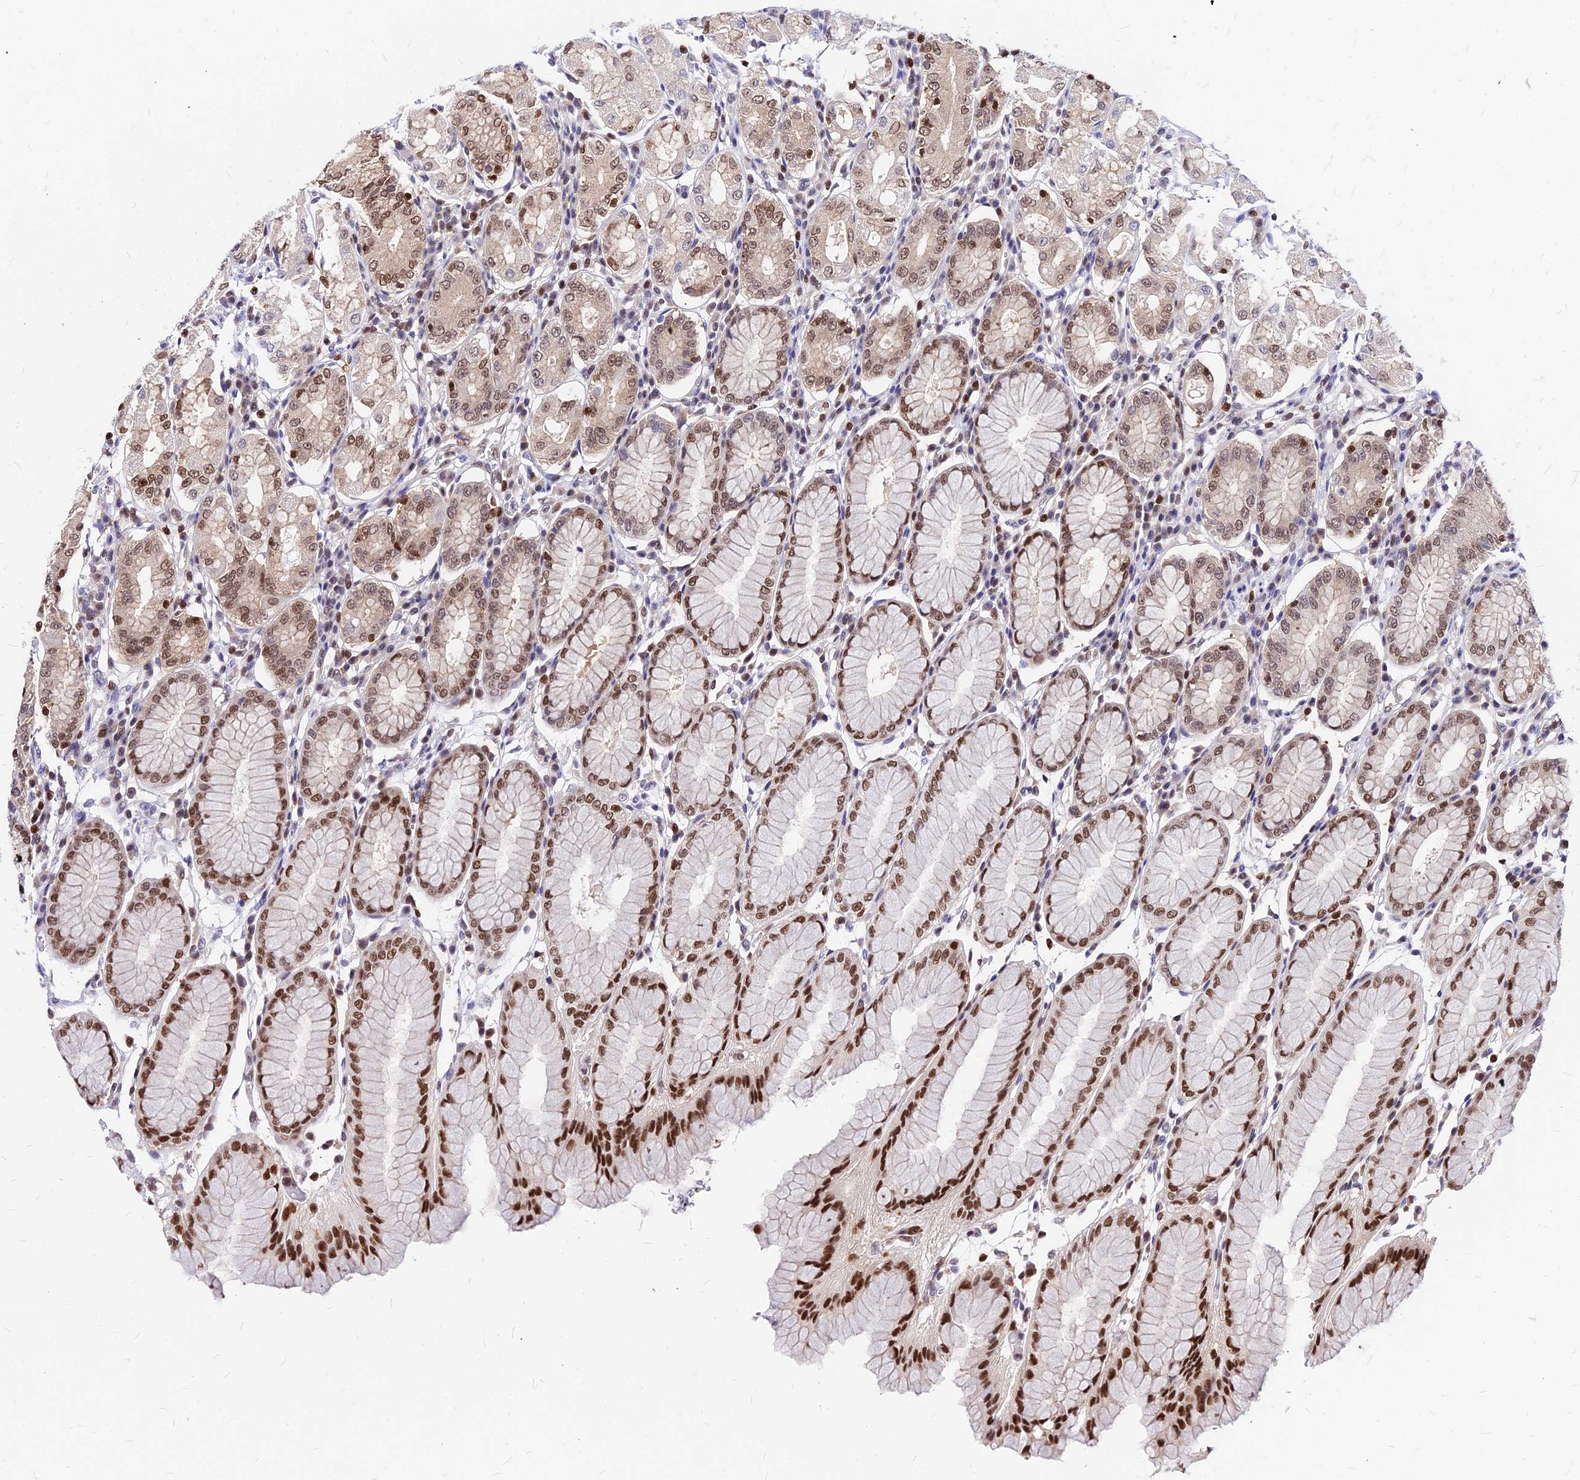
{"staining": {"intensity": "moderate", "quantity": "25%-75%", "location": "nuclear"}, "tissue": "stomach", "cell_type": "Glandular cells", "image_type": "normal", "snomed": [{"axis": "morphology", "description": "Normal tissue, NOS"}, {"axis": "topography", "description": "Stomach"}, {"axis": "topography", "description": "Stomach, lower"}], "caption": "Stomach stained with DAB (3,3'-diaminobenzidine) immunohistochemistry demonstrates medium levels of moderate nuclear staining in approximately 25%-75% of glandular cells. (DAB (3,3'-diaminobenzidine) IHC with brightfield microscopy, high magnification).", "gene": "PAXX", "patient": {"sex": "female", "age": 56}}